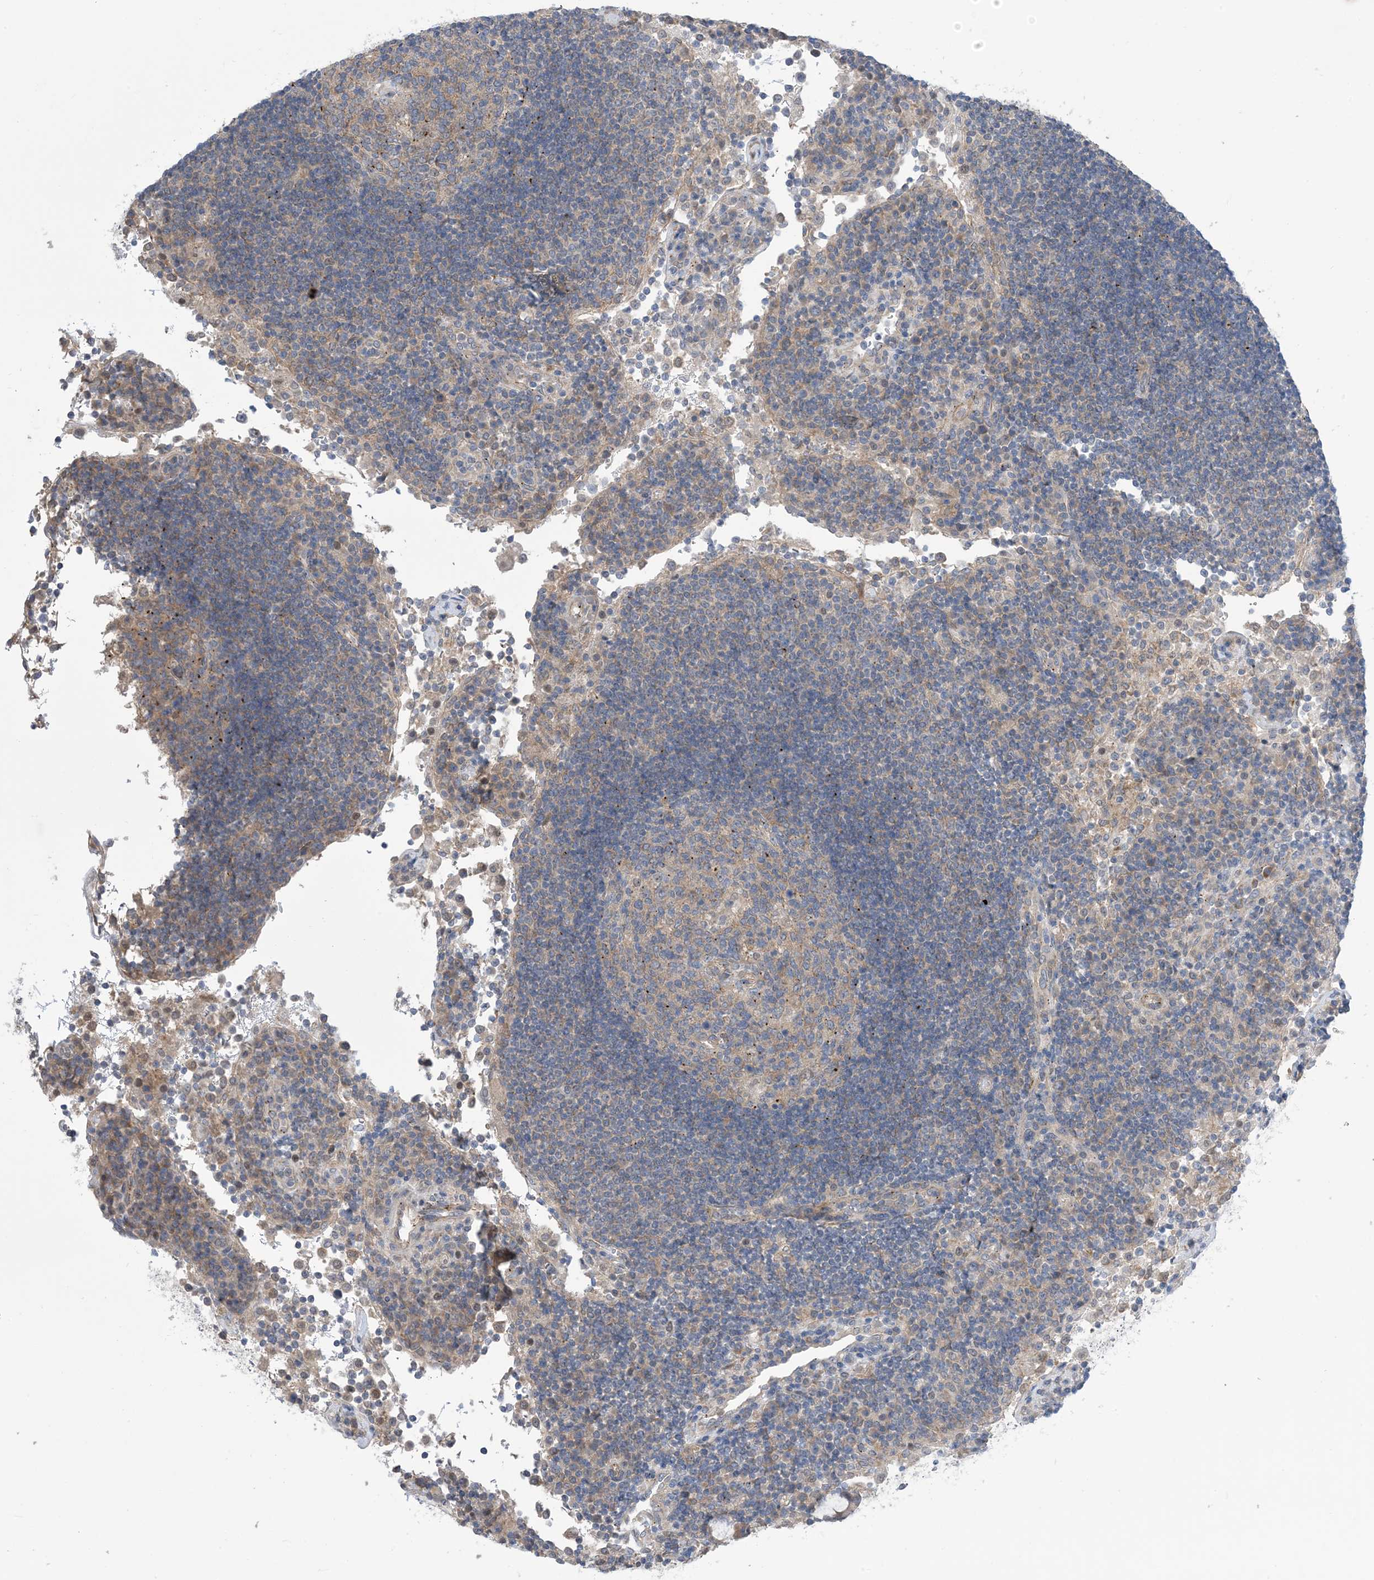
{"staining": {"intensity": "weak", "quantity": "<25%", "location": "cytoplasmic/membranous"}, "tissue": "lymph node", "cell_type": "Germinal center cells", "image_type": "normal", "snomed": [{"axis": "morphology", "description": "Normal tissue, NOS"}, {"axis": "topography", "description": "Lymph node"}], "caption": "Image shows no protein positivity in germinal center cells of unremarkable lymph node. (DAB (3,3'-diaminobenzidine) immunohistochemistry (IHC) with hematoxylin counter stain).", "gene": "EHBP1", "patient": {"sex": "female", "age": 53}}